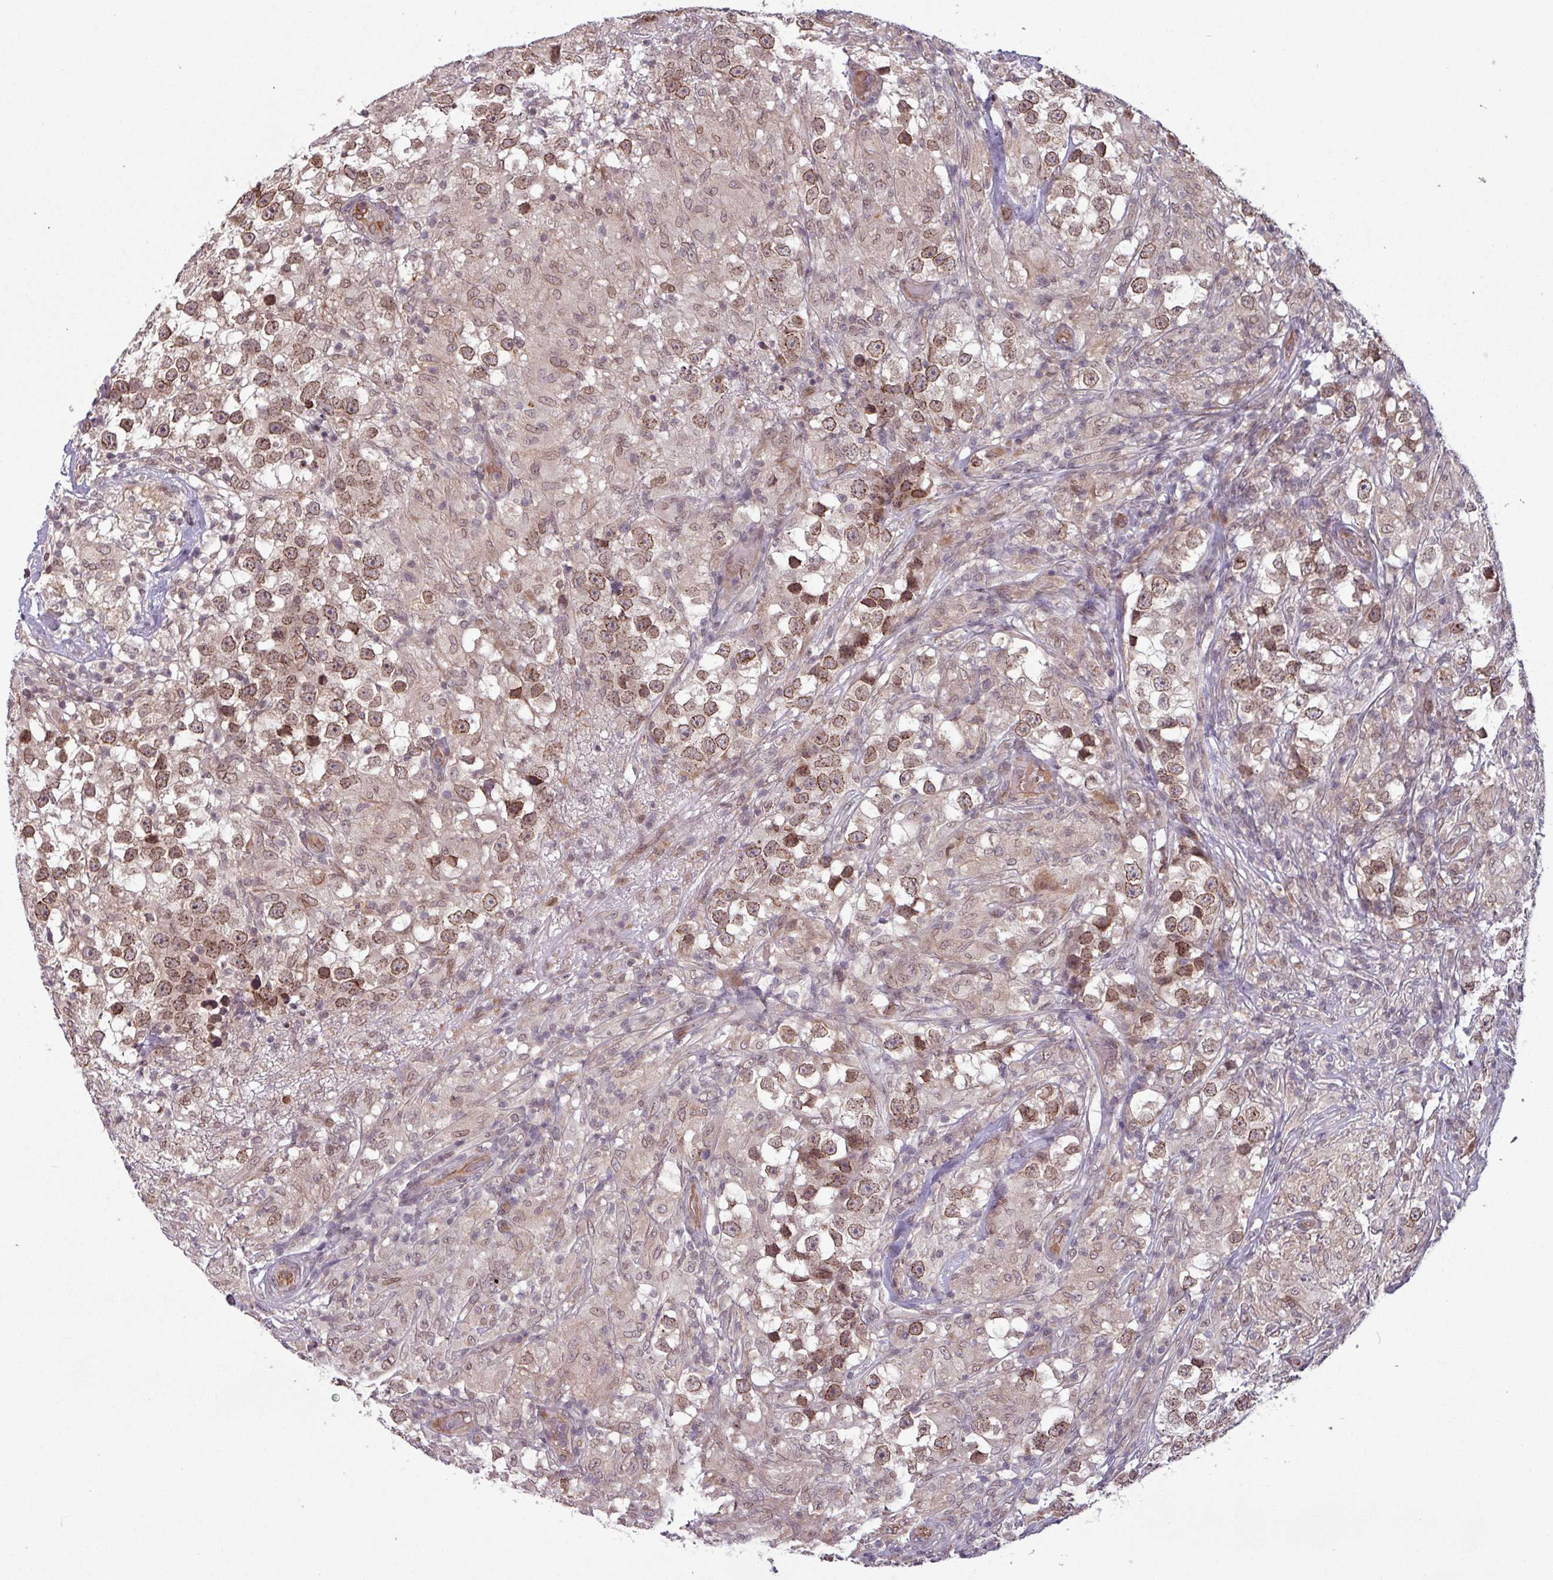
{"staining": {"intensity": "moderate", "quantity": ">75%", "location": "cytoplasmic/membranous,nuclear"}, "tissue": "testis cancer", "cell_type": "Tumor cells", "image_type": "cancer", "snomed": [{"axis": "morphology", "description": "Seminoma, NOS"}, {"axis": "topography", "description": "Testis"}], "caption": "Immunohistochemical staining of testis cancer (seminoma) exhibits medium levels of moderate cytoplasmic/membranous and nuclear protein positivity in about >75% of tumor cells.", "gene": "RBM4B", "patient": {"sex": "male", "age": 46}}